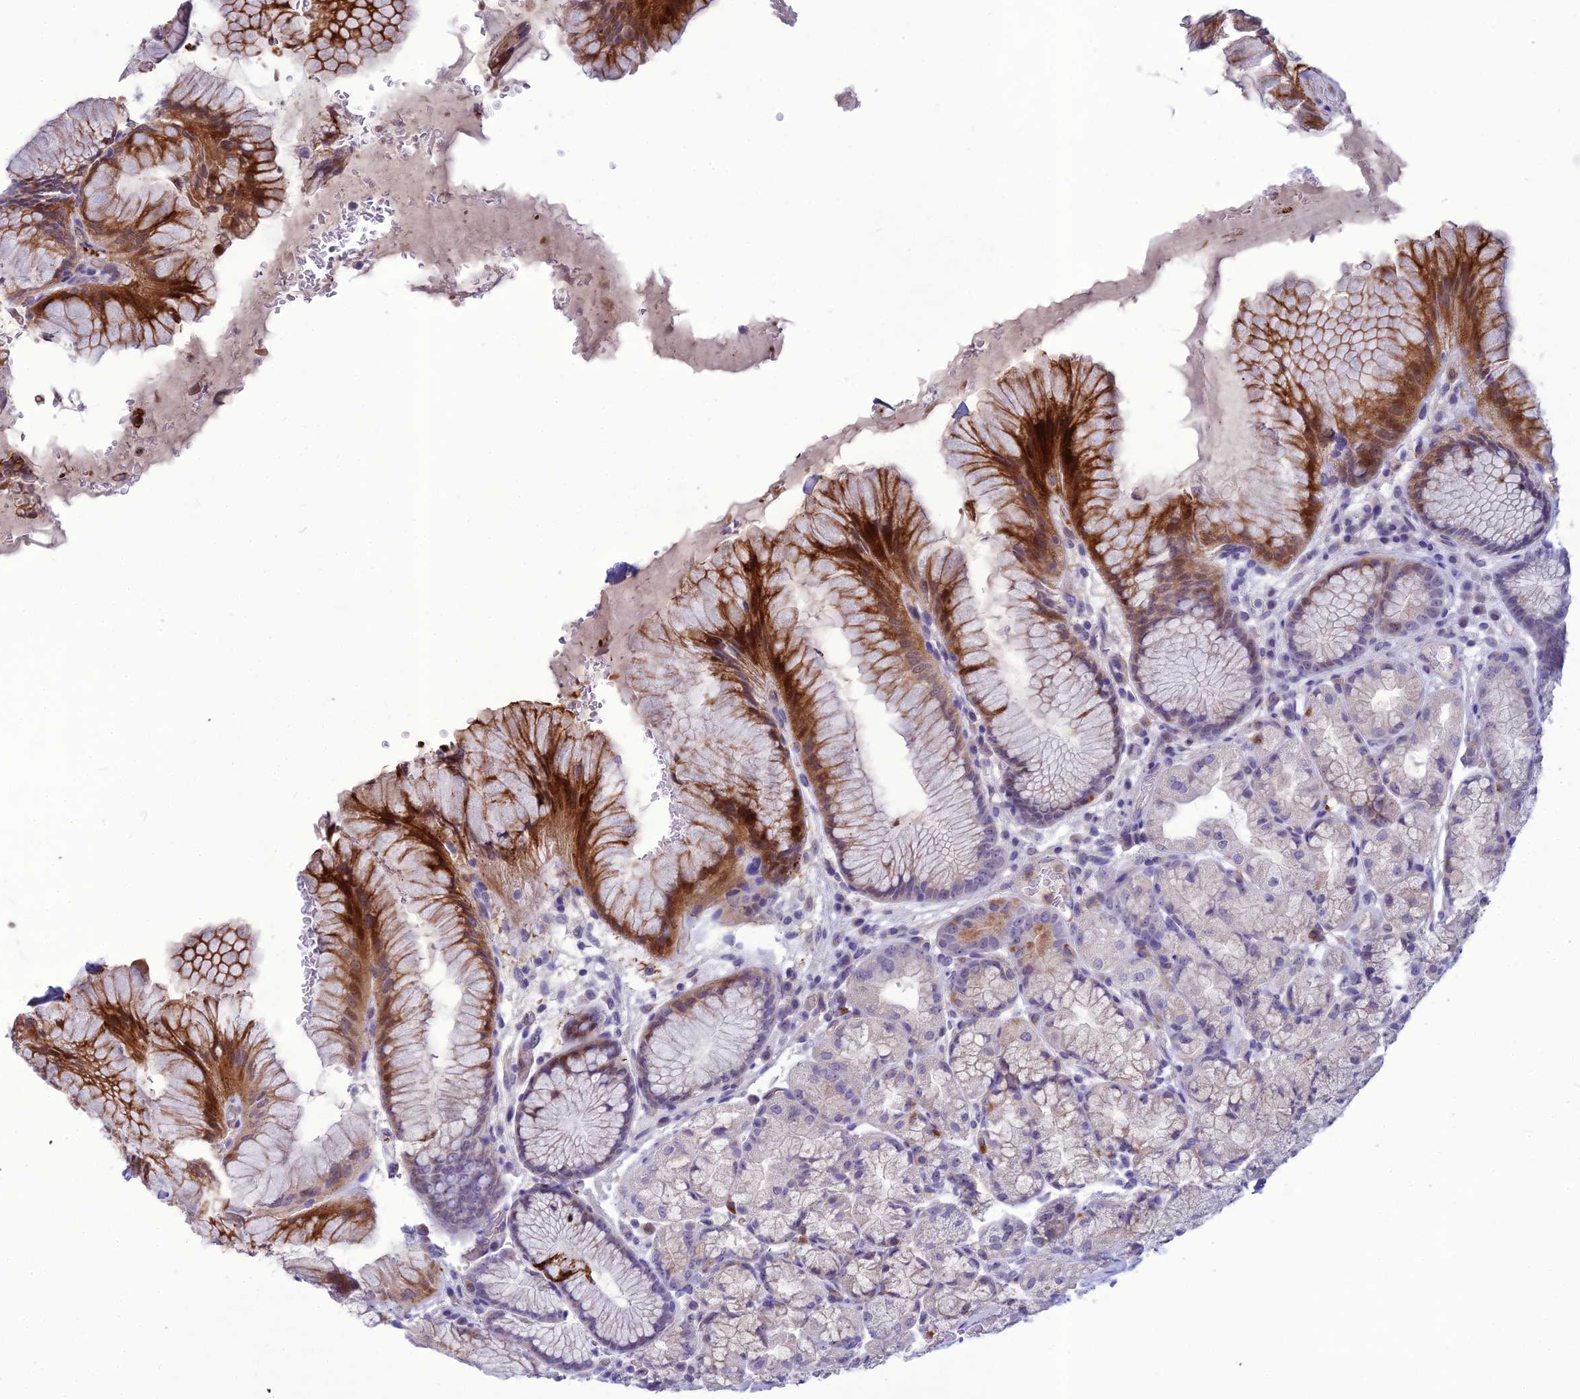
{"staining": {"intensity": "moderate", "quantity": "<25%", "location": "cytoplasmic/membranous"}, "tissue": "stomach", "cell_type": "Glandular cells", "image_type": "normal", "snomed": [{"axis": "morphology", "description": "Normal tissue, NOS"}, {"axis": "topography", "description": "Stomach"}], "caption": "Human stomach stained with a brown dye exhibits moderate cytoplasmic/membranous positive positivity in about <25% of glandular cells.", "gene": "BBS7", "patient": {"sex": "male", "age": 63}}